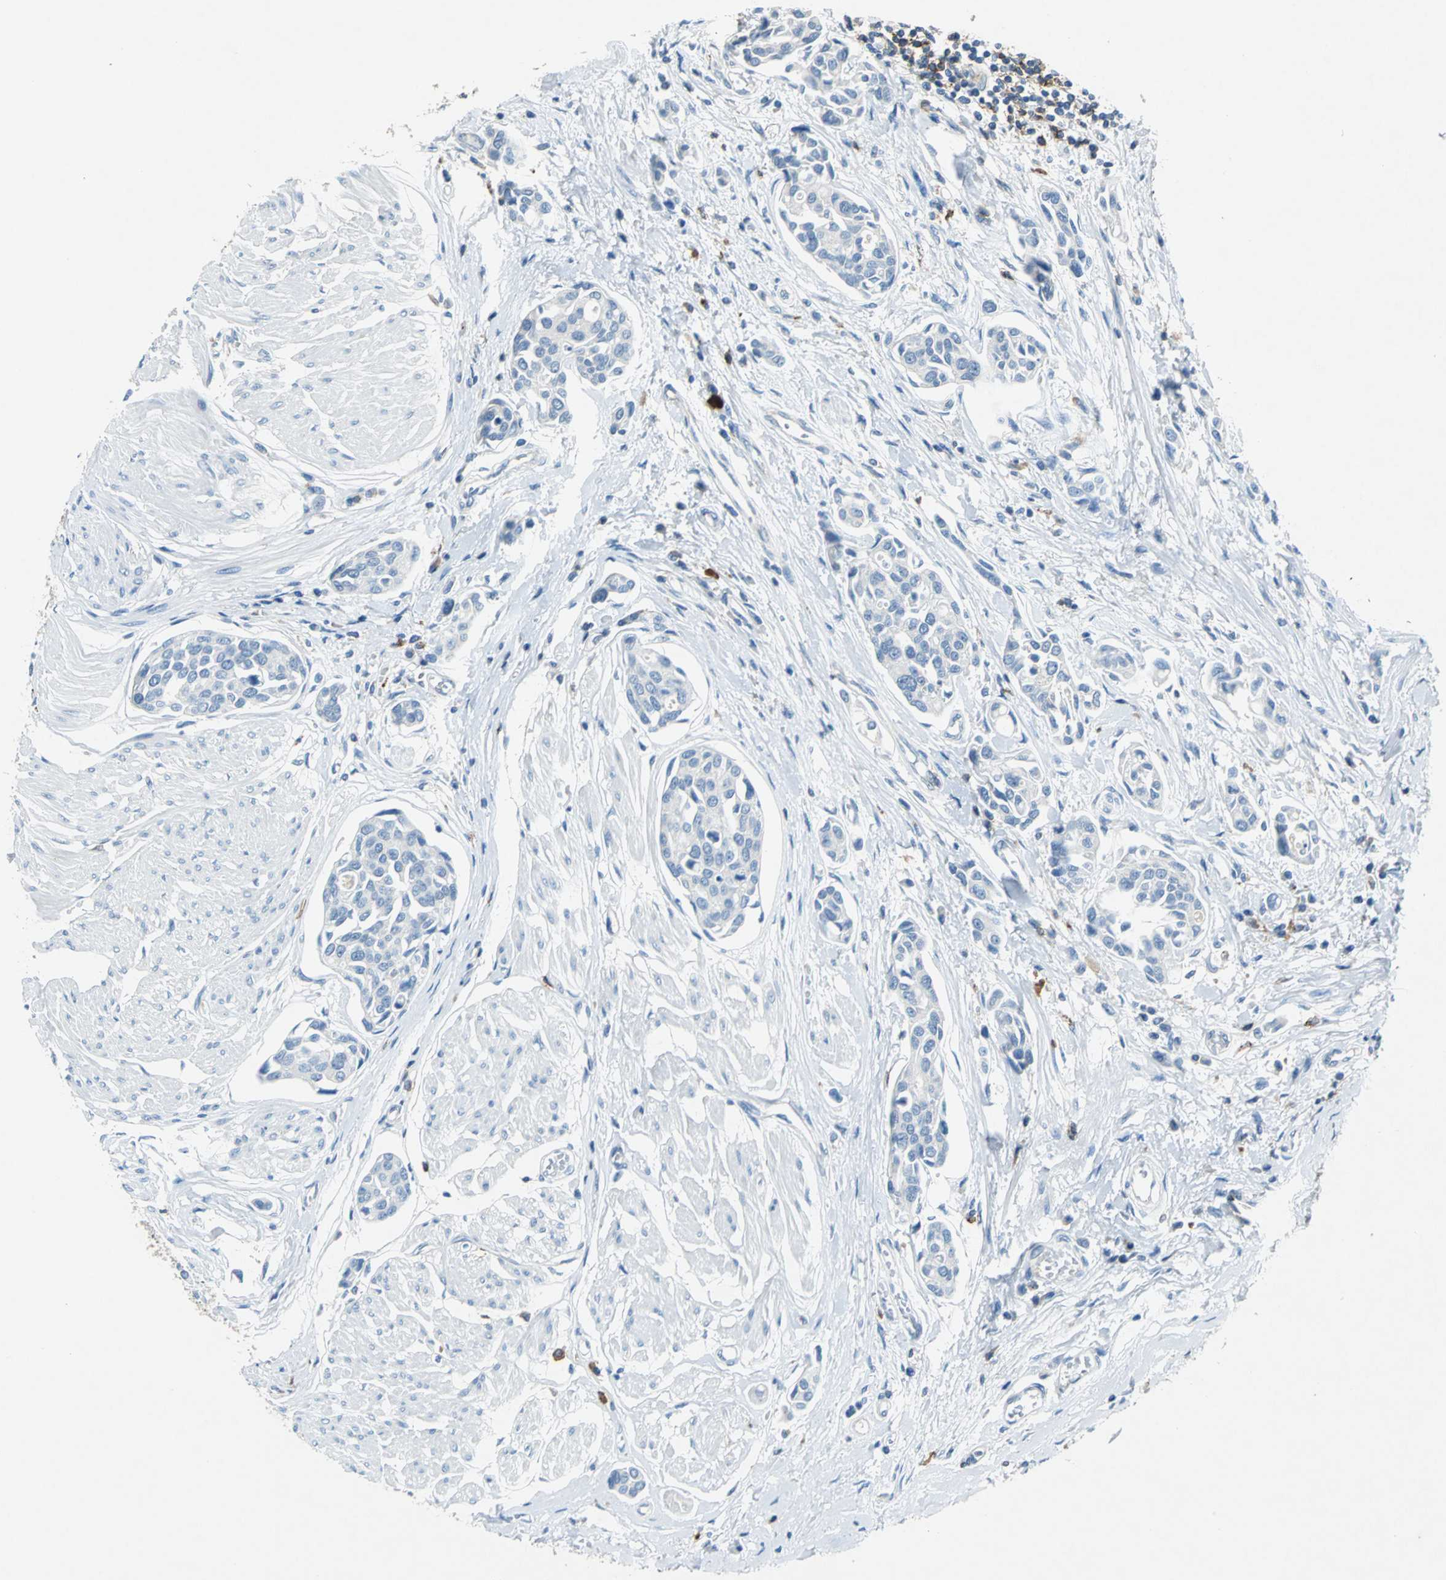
{"staining": {"intensity": "negative", "quantity": "none", "location": "none"}, "tissue": "urothelial cancer", "cell_type": "Tumor cells", "image_type": "cancer", "snomed": [{"axis": "morphology", "description": "Urothelial carcinoma, High grade"}, {"axis": "topography", "description": "Urinary bladder"}], "caption": "IHC micrograph of urothelial cancer stained for a protein (brown), which reveals no staining in tumor cells.", "gene": "RPS13", "patient": {"sex": "male", "age": 78}}